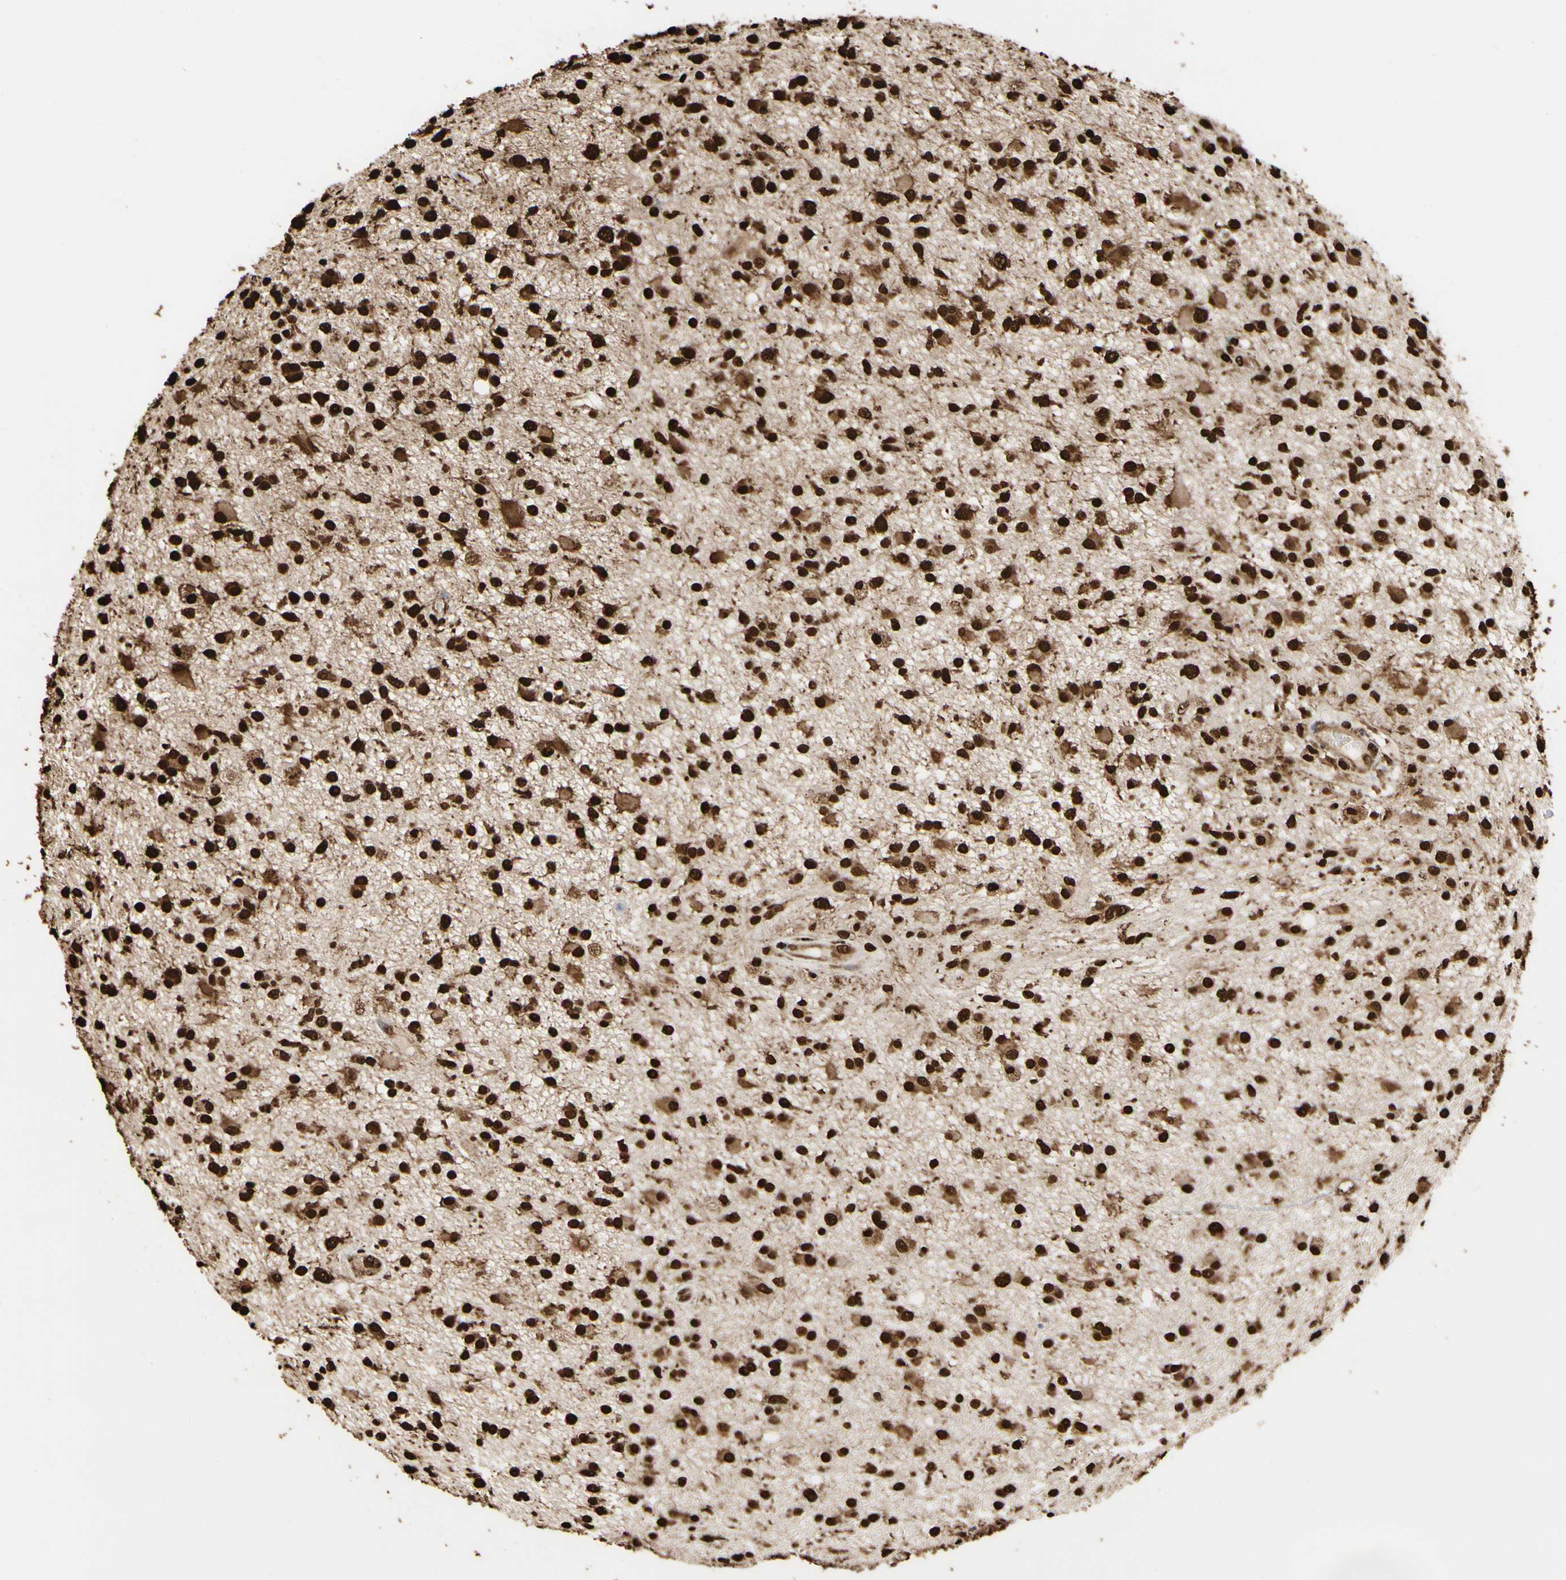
{"staining": {"intensity": "strong", "quantity": ">75%", "location": "cytoplasmic/membranous,nuclear"}, "tissue": "glioma", "cell_type": "Tumor cells", "image_type": "cancer", "snomed": [{"axis": "morphology", "description": "Glioma, malignant, High grade"}, {"axis": "topography", "description": "Brain"}], "caption": "Immunohistochemical staining of malignant glioma (high-grade) displays strong cytoplasmic/membranous and nuclear protein staining in about >75% of tumor cells. The protein is stained brown, and the nuclei are stained in blue (DAB IHC with brightfield microscopy, high magnification).", "gene": "HNRNPK", "patient": {"sex": "male", "age": 33}}